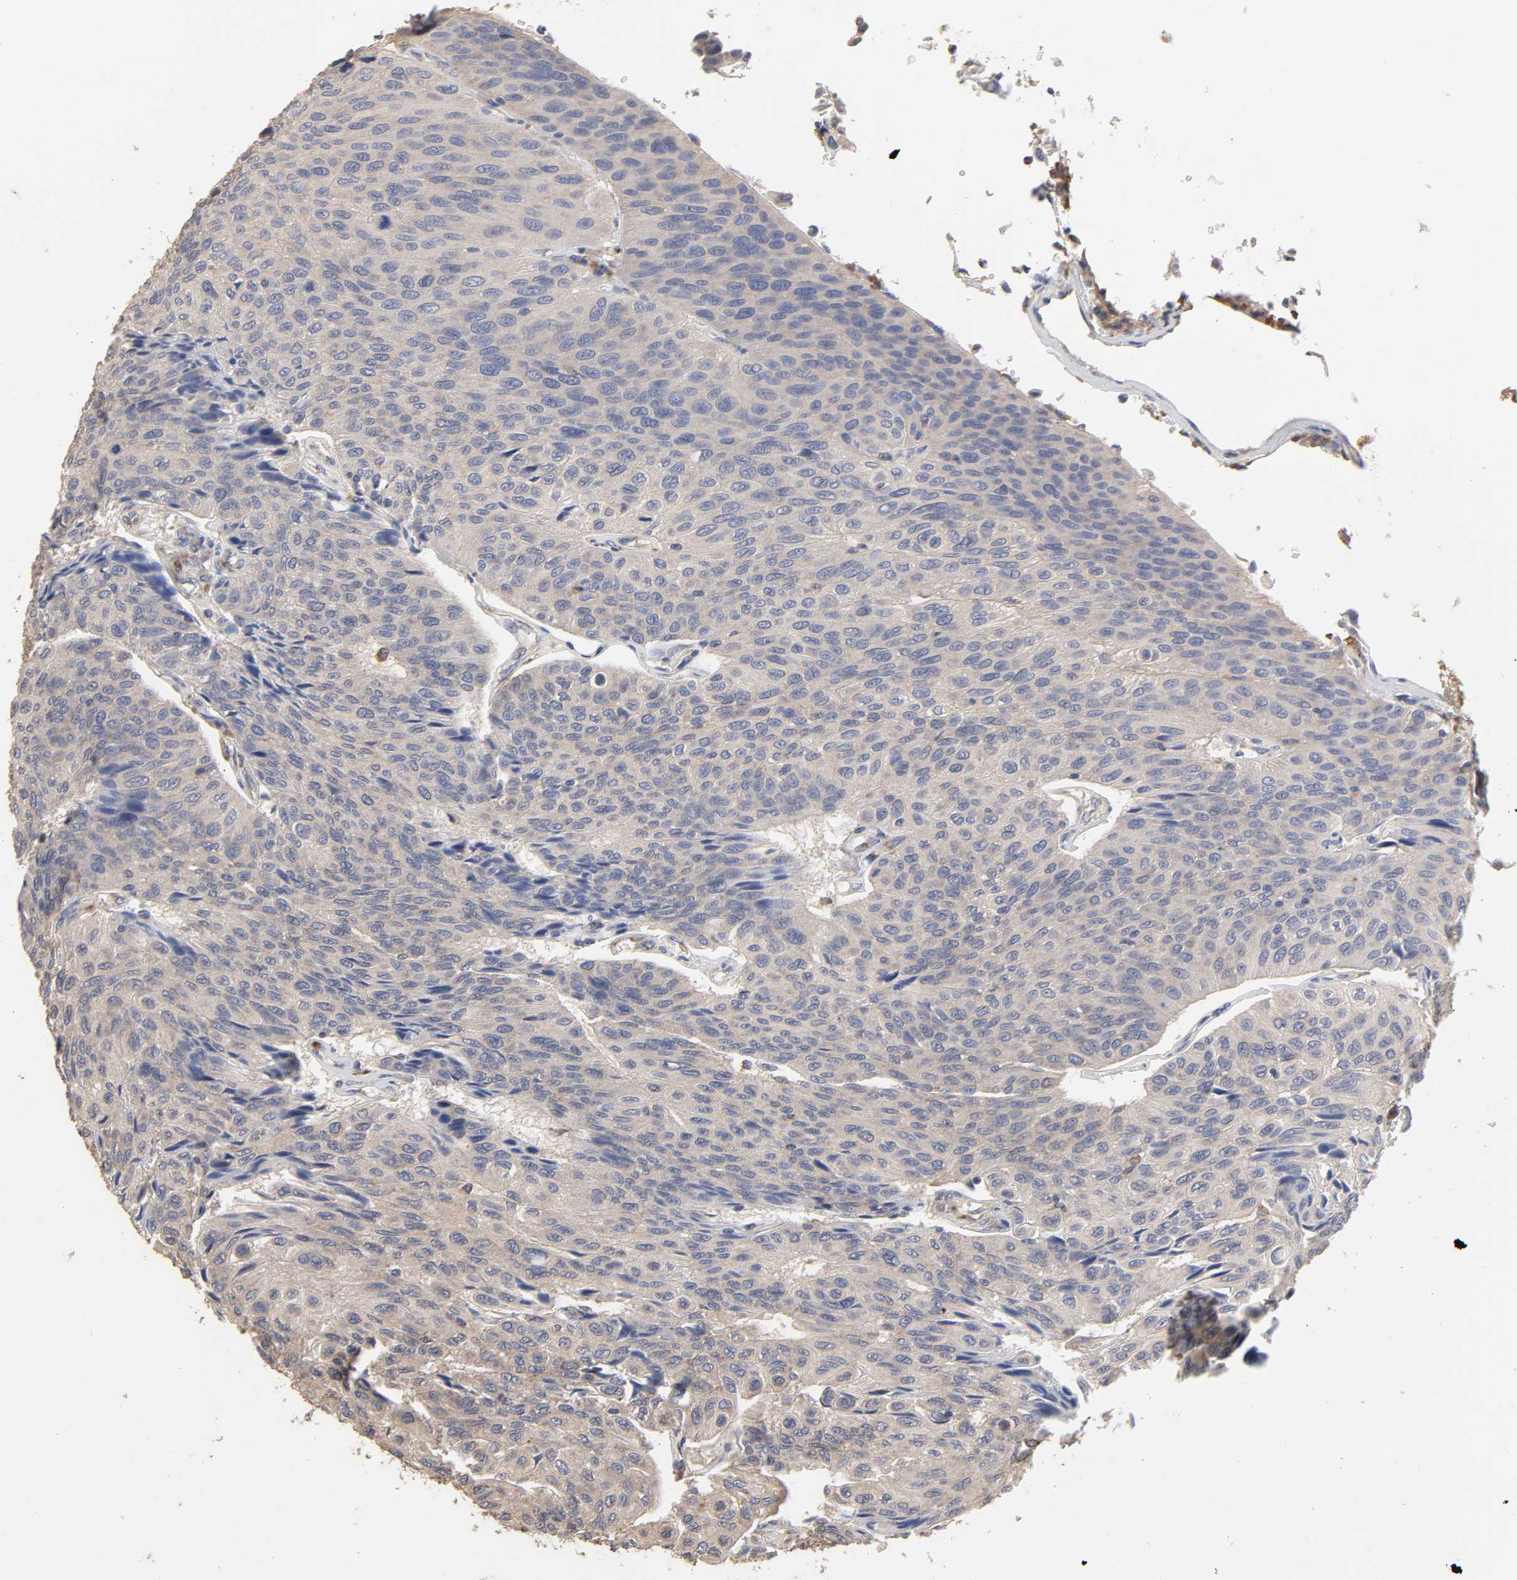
{"staining": {"intensity": "weak", "quantity": ">75%", "location": "cytoplasmic/membranous"}, "tissue": "urothelial cancer", "cell_type": "Tumor cells", "image_type": "cancer", "snomed": [{"axis": "morphology", "description": "Urothelial carcinoma, High grade"}, {"axis": "topography", "description": "Urinary bladder"}], "caption": "Urothelial cancer stained with immunohistochemistry (IHC) exhibits weak cytoplasmic/membranous expression in about >75% of tumor cells.", "gene": "EIF4G2", "patient": {"sex": "male", "age": 66}}